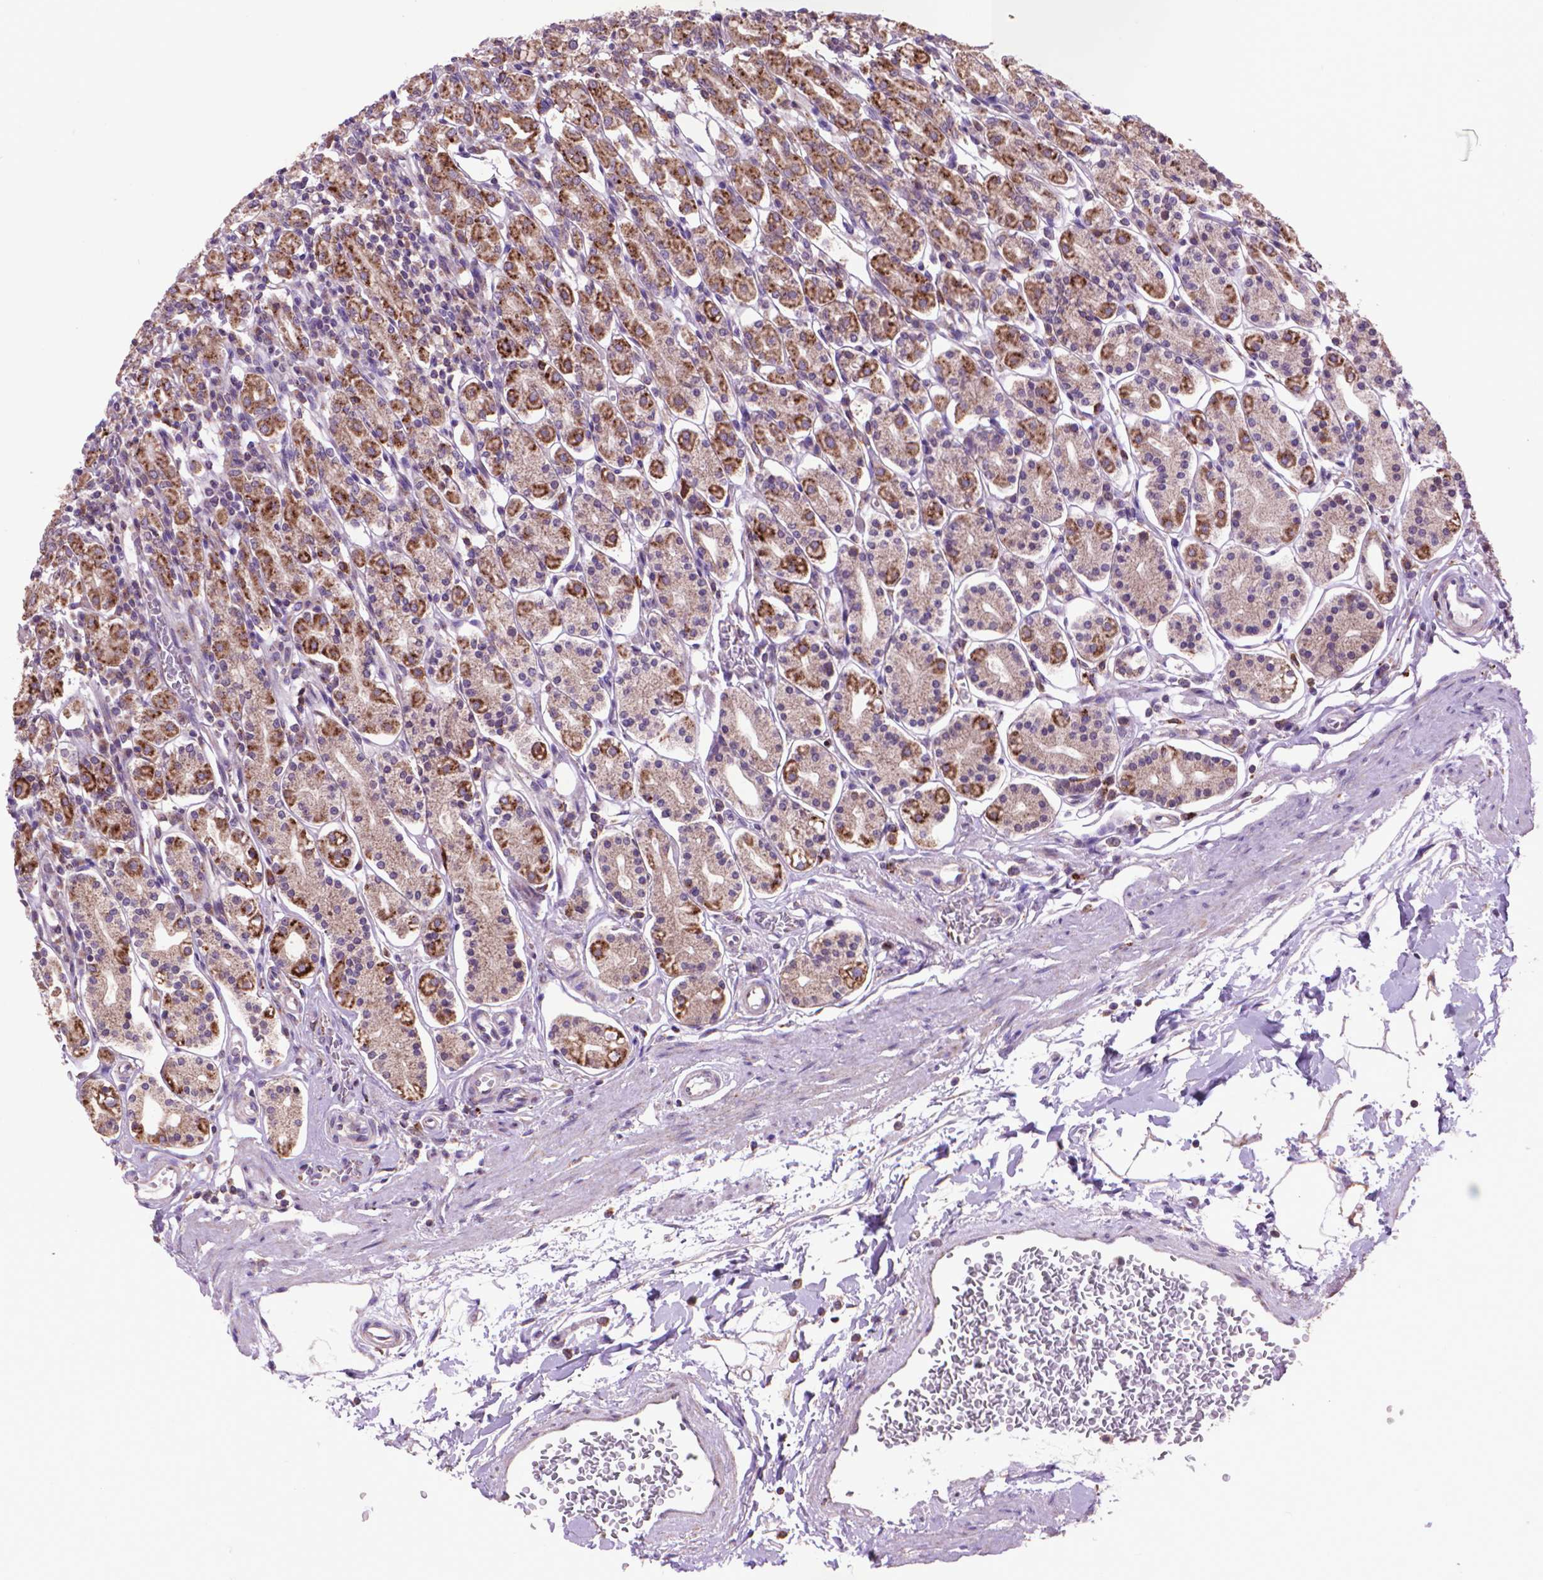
{"staining": {"intensity": "moderate", "quantity": "25%-75%", "location": "cytoplasmic/membranous"}, "tissue": "stomach", "cell_type": "Glandular cells", "image_type": "normal", "snomed": [{"axis": "morphology", "description": "Normal tissue, NOS"}, {"axis": "topography", "description": "Stomach, upper"}, {"axis": "topography", "description": "Stomach"}], "caption": "Stomach stained for a protein exhibits moderate cytoplasmic/membranous positivity in glandular cells. The staining is performed using DAB (3,3'-diaminobenzidine) brown chromogen to label protein expression. The nuclei are counter-stained blue using hematoxylin.", "gene": "GLB1", "patient": {"sex": "male", "age": 62}}